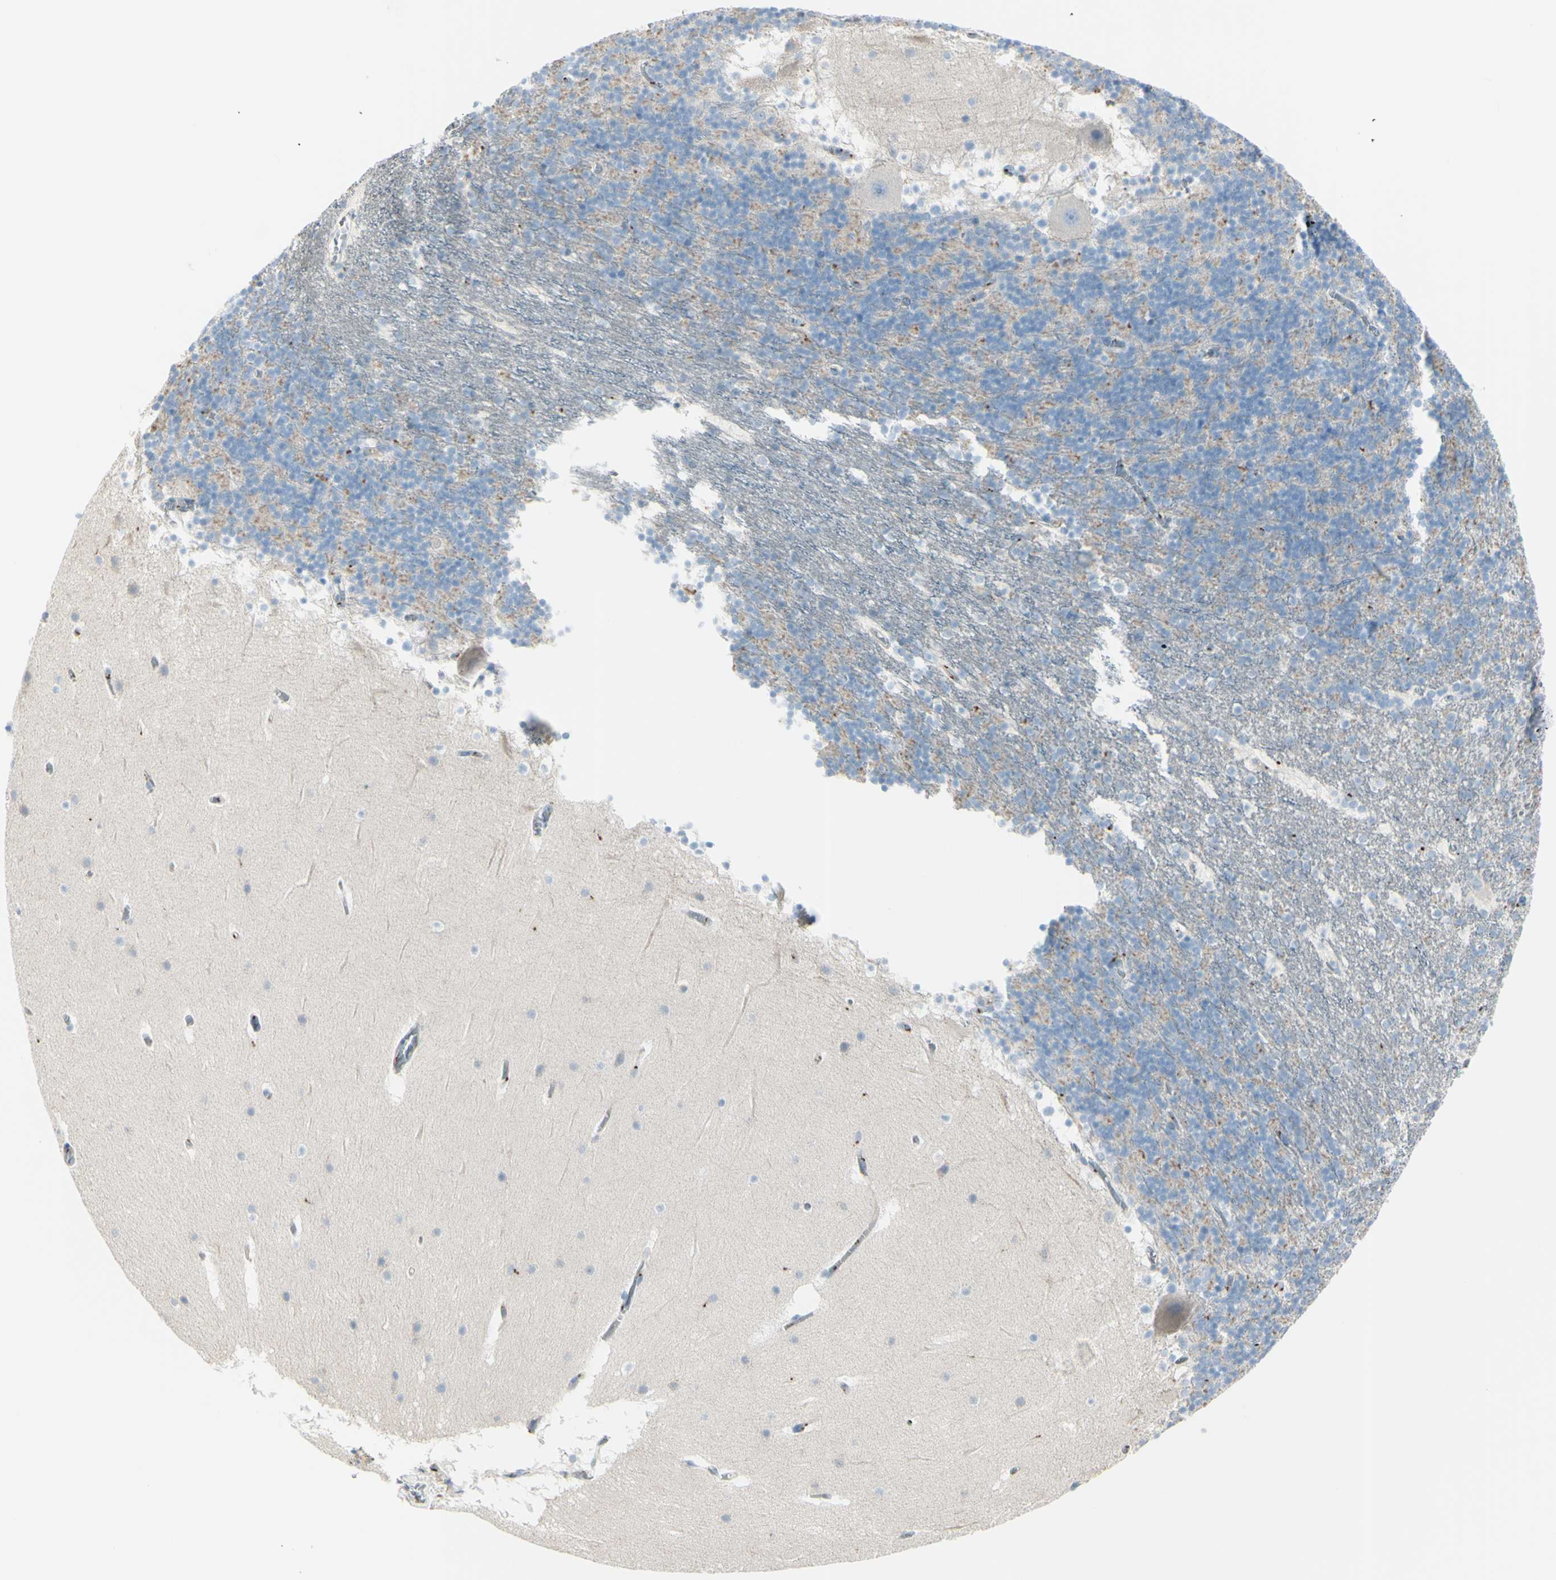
{"staining": {"intensity": "negative", "quantity": "none", "location": "none"}, "tissue": "cerebellum", "cell_type": "Cells in granular layer", "image_type": "normal", "snomed": [{"axis": "morphology", "description": "Normal tissue, NOS"}, {"axis": "topography", "description": "Cerebellum"}], "caption": "This photomicrograph is of benign cerebellum stained with immunohistochemistry to label a protein in brown with the nuclei are counter-stained blue. There is no expression in cells in granular layer. (Brightfield microscopy of DAB immunohistochemistry (IHC) at high magnification).", "gene": "B4GALT1", "patient": {"sex": "male", "age": 45}}